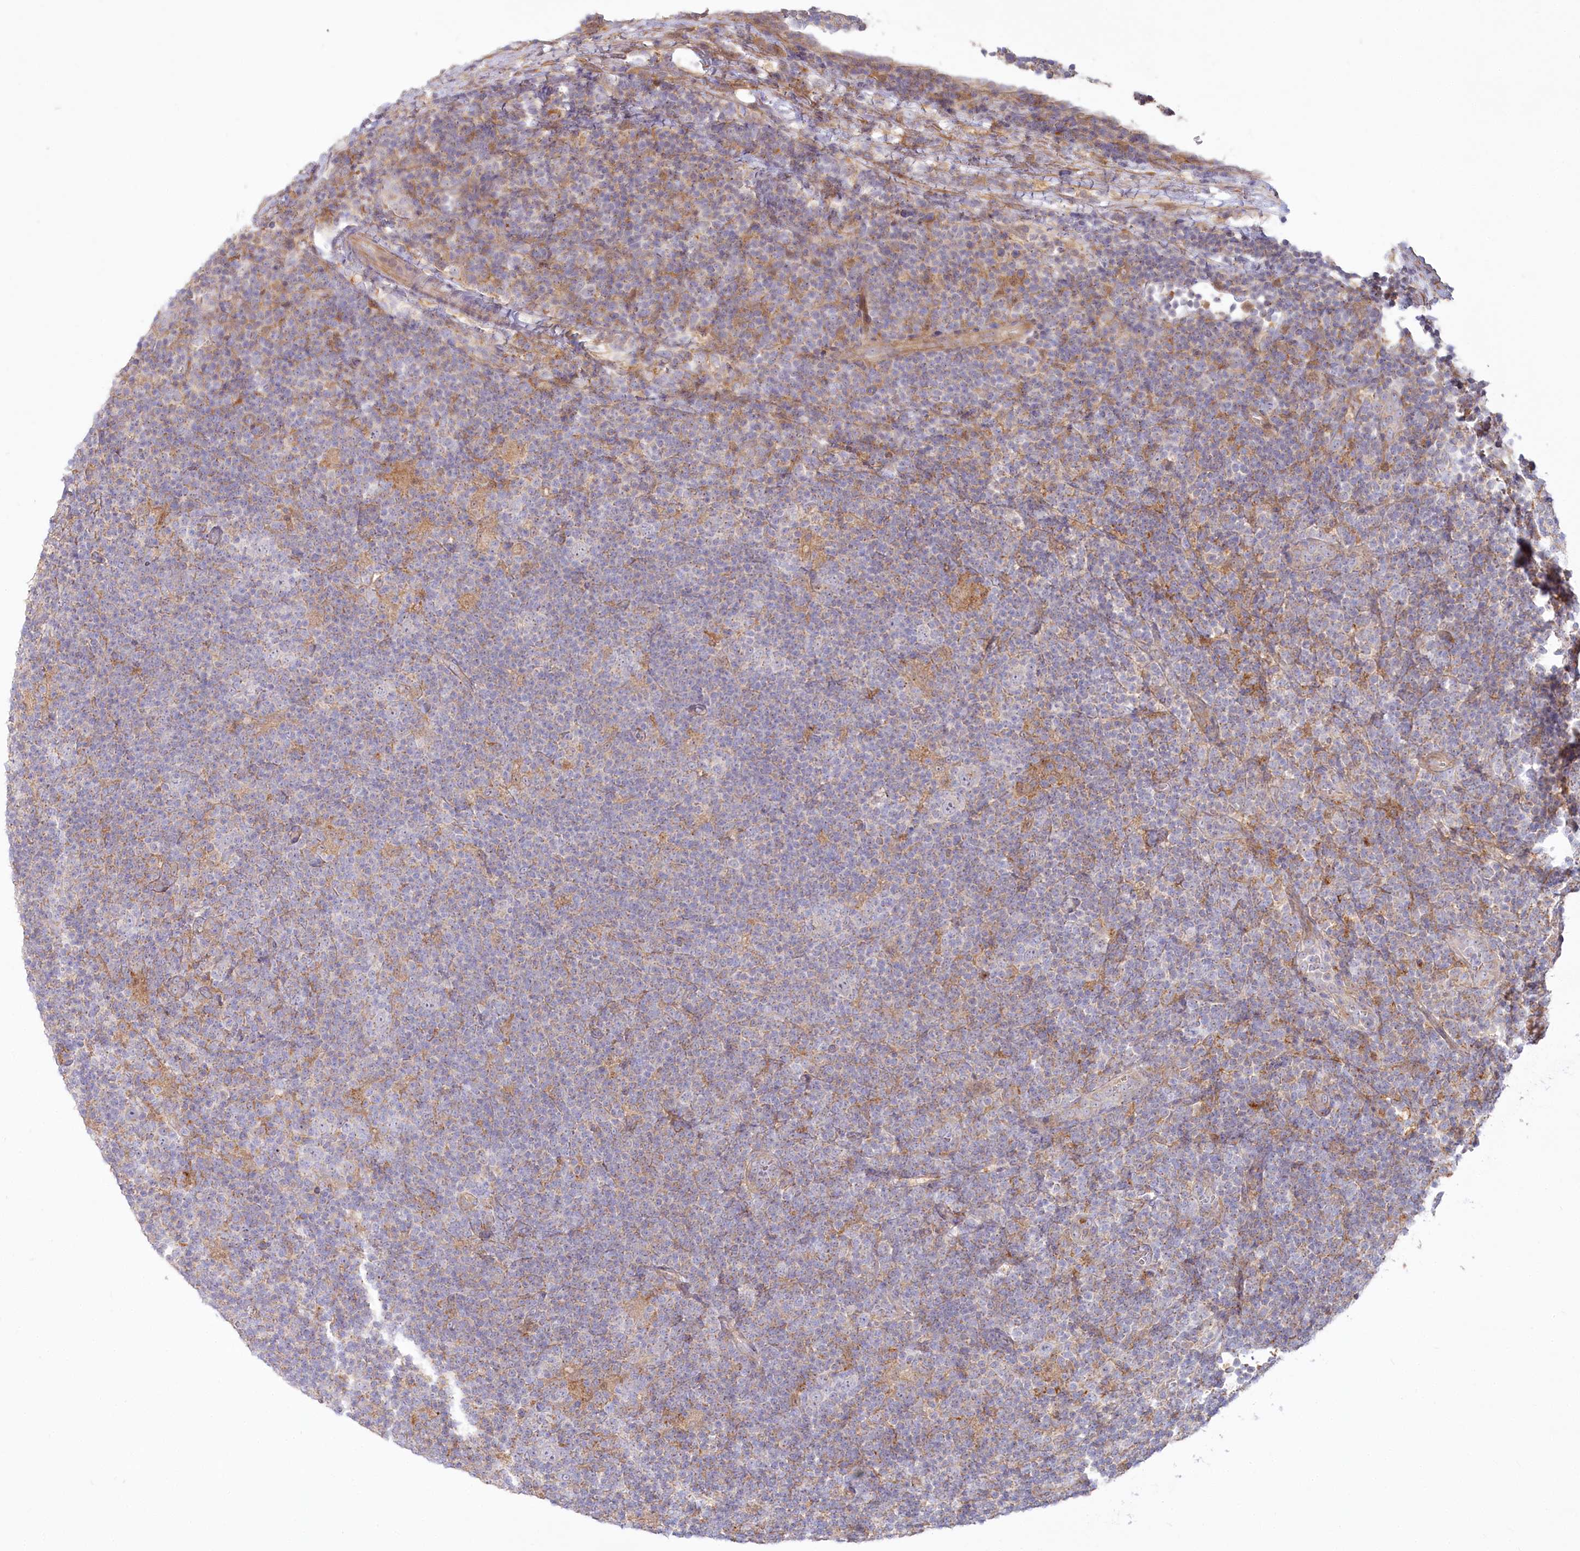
{"staining": {"intensity": "negative", "quantity": "none", "location": "none"}, "tissue": "lymphoma", "cell_type": "Tumor cells", "image_type": "cancer", "snomed": [{"axis": "morphology", "description": "Hodgkin's disease, NOS"}, {"axis": "topography", "description": "Lymph node"}], "caption": "Immunohistochemistry (IHC) photomicrograph of Hodgkin's disease stained for a protein (brown), which reveals no staining in tumor cells.", "gene": "MTG1", "patient": {"sex": "female", "age": 57}}